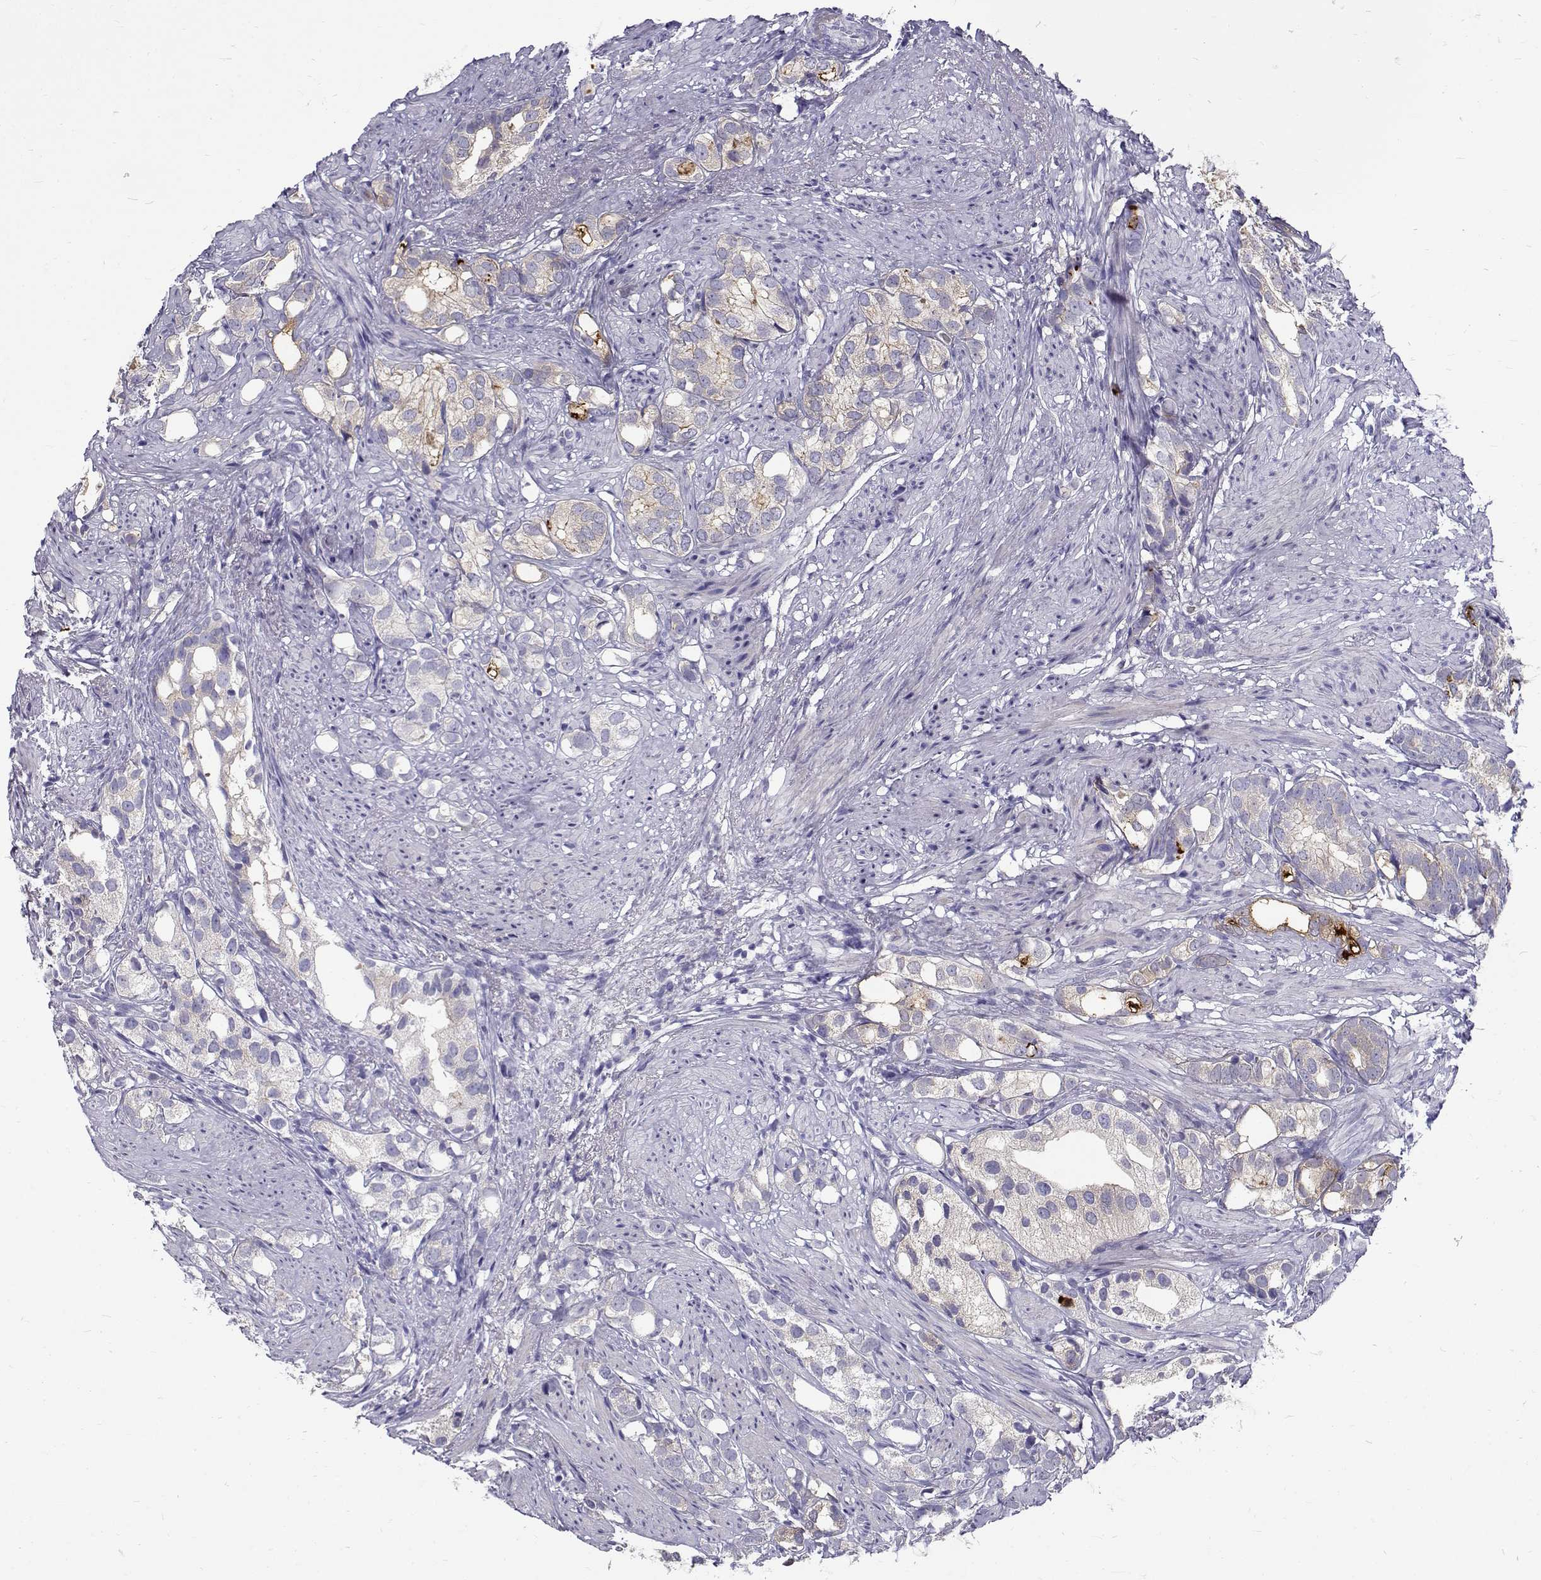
{"staining": {"intensity": "weak", "quantity": "<25%", "location": "cytoplasmic/membranous"}, "tissue": "prostate cancer", "cell_type": "Tumor cells", "image_type": "cancer", "snomed": [{"axis": "morphology", "description": "Adenocarcinoma, High grade"}, {"axis": "topography", "description": "Prostate"}], "caption": "This is an immunohistochemistry micrograph of prostate adenocarcinoma (high-grade). There is no expression in tumor cells.", "gene": "IGSF1", "patient": {"sex": "male", "age": 82}}